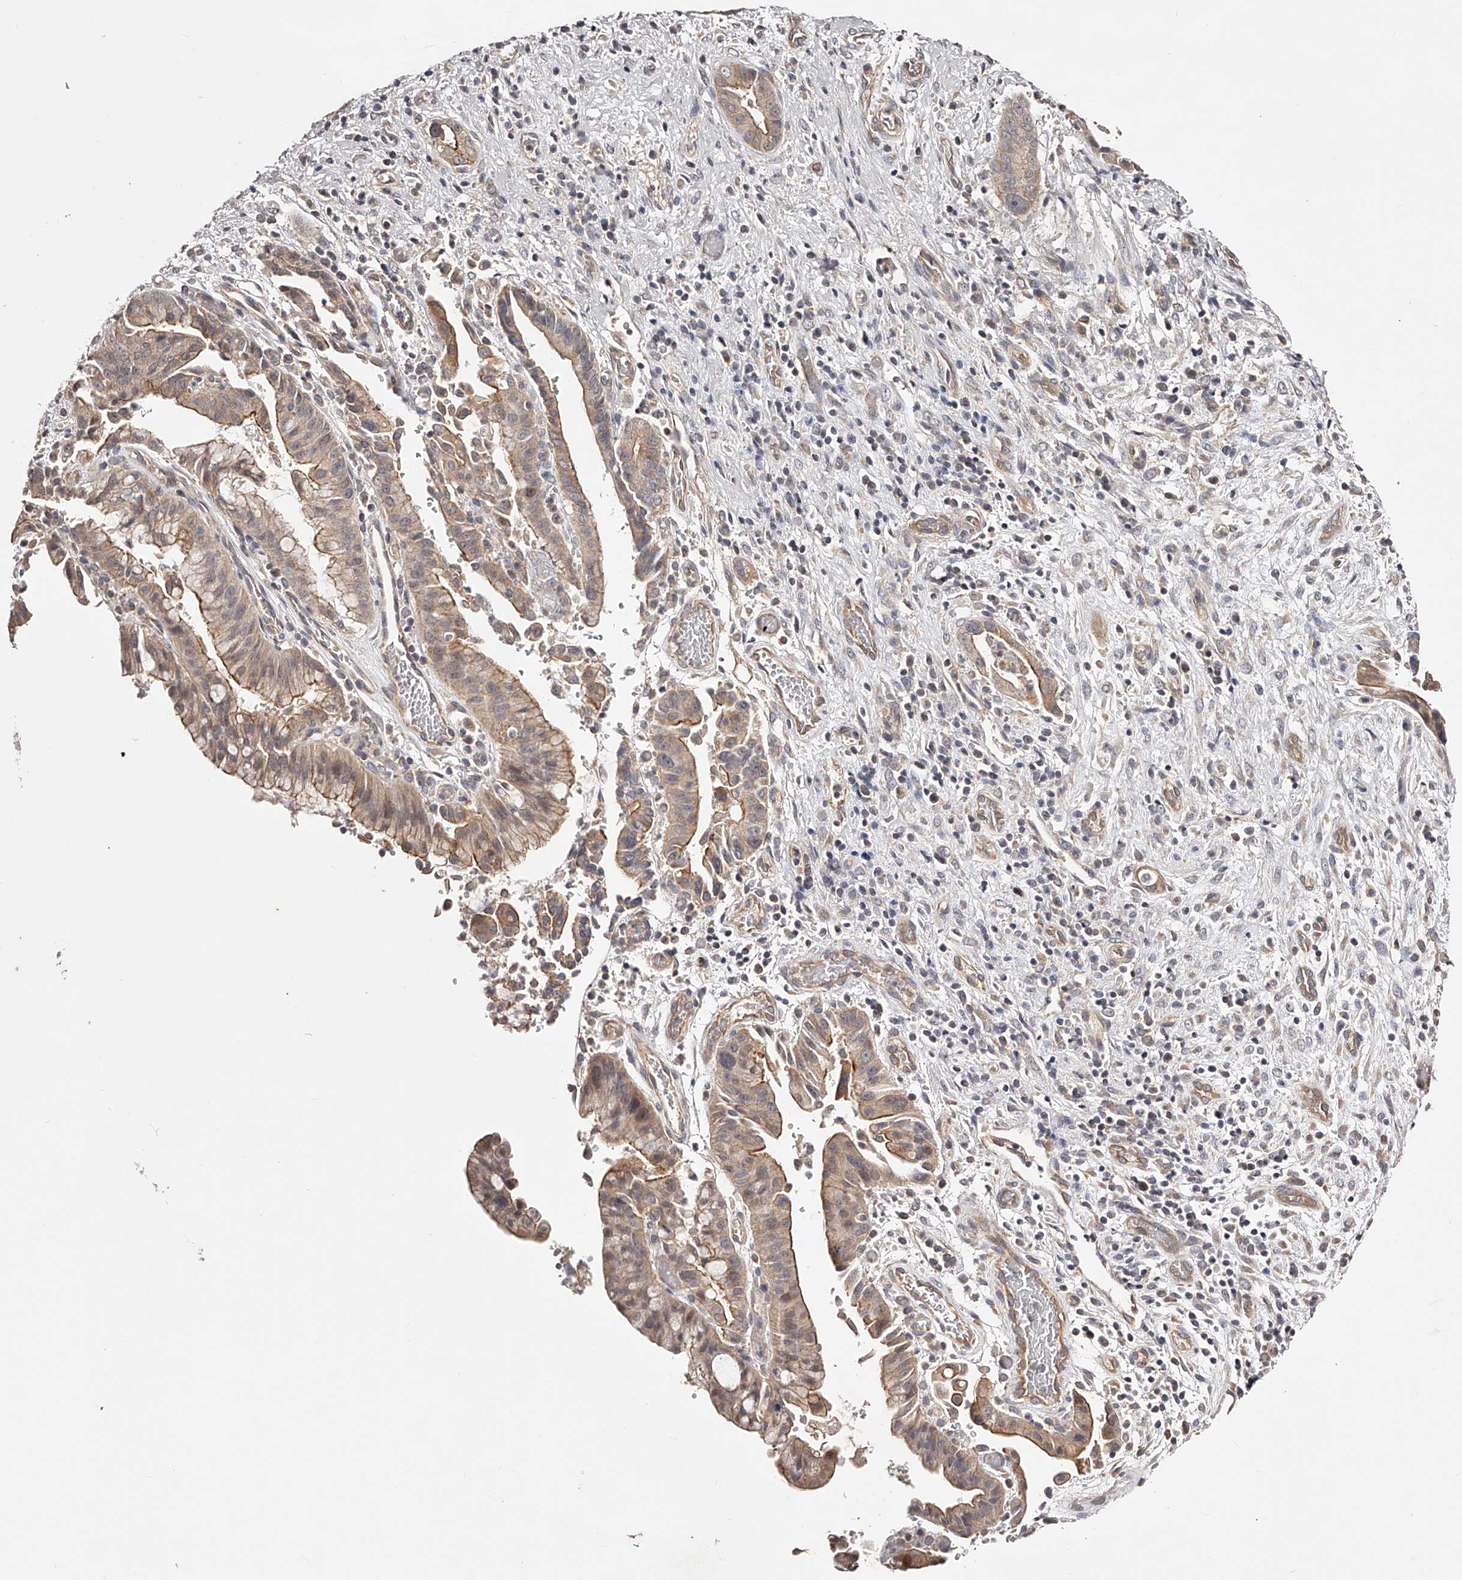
{"staining": {"intensity": "moderate", "quantity": ">75%", "location": "cytoplasmic/membranous"}, "tissue": "liver cancer", "cell_type": "Tumor cells", "image_type": "cancer", "snomed": [{"axis": "morphology", "description": "Cholangiocarcinoma"}, {"axis": "topography", "description": "Liver"}], "caption": "Immunohistochemistry (DAB) staining of liver cancer (cholangiocarcinoma) shows moderate cytoplasmic/membranous protein positivity in approximately >75% of tumor cells.", "gene": "USP21", "patient": {"sex": "female", "age": 54}}